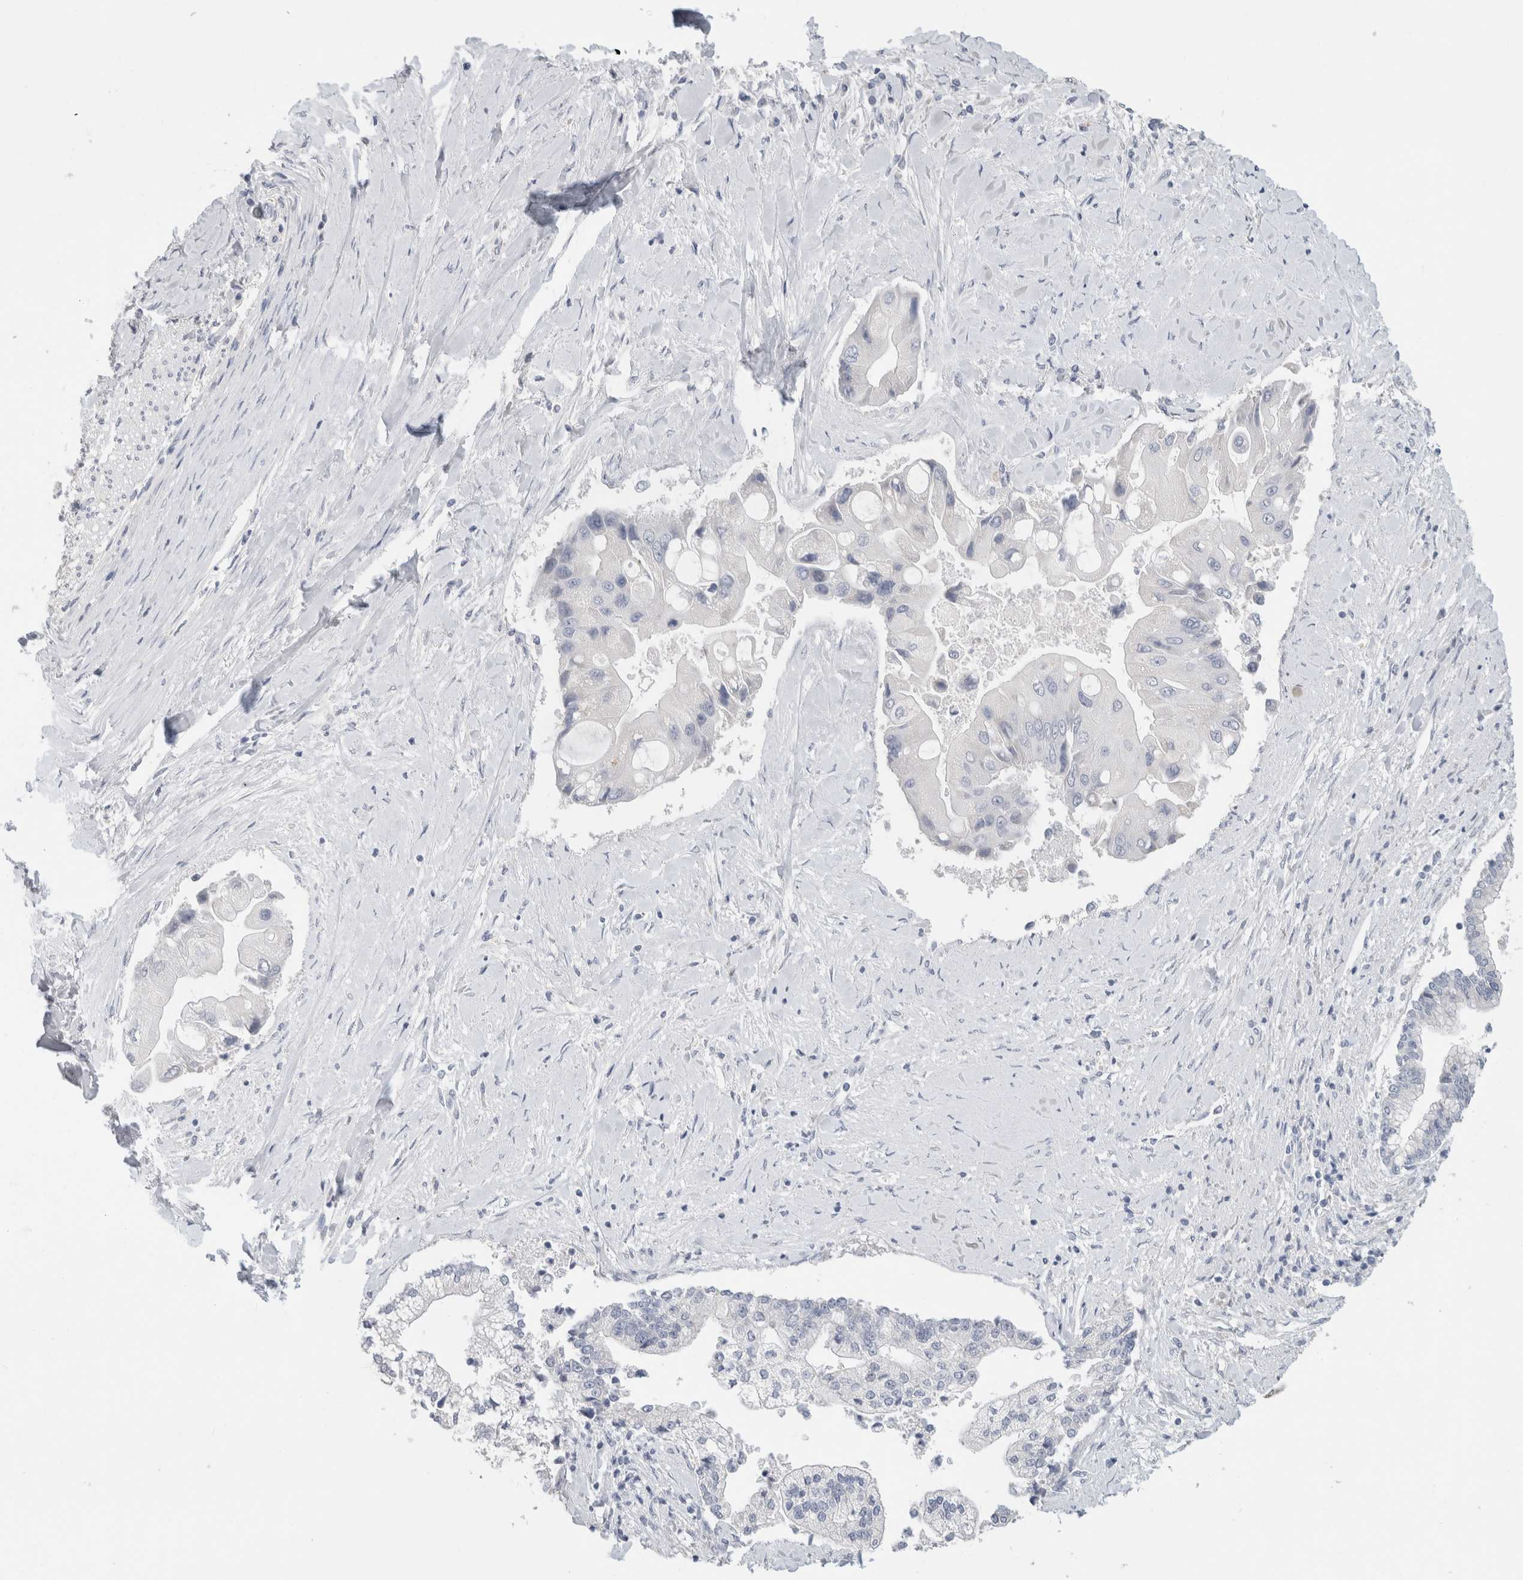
{"staining": {"intensity": "negative", "quantity": "none", "location": "none"}, "tissue": "liver cancer", "cell_type": "Tumor cells", "image_type": "cancer", "snomed": [{"axis": "morphology", "description": "Cholangiocarcinoma"}, {"axis": "topography", "description": "Liver"}], "caption": "The photomicrograph shows no significant expression in tumor cells of liver cancer (cholangiocarcinoma).", "gene": "BCAN", "patient": {"sex": "male", "age": 50}}